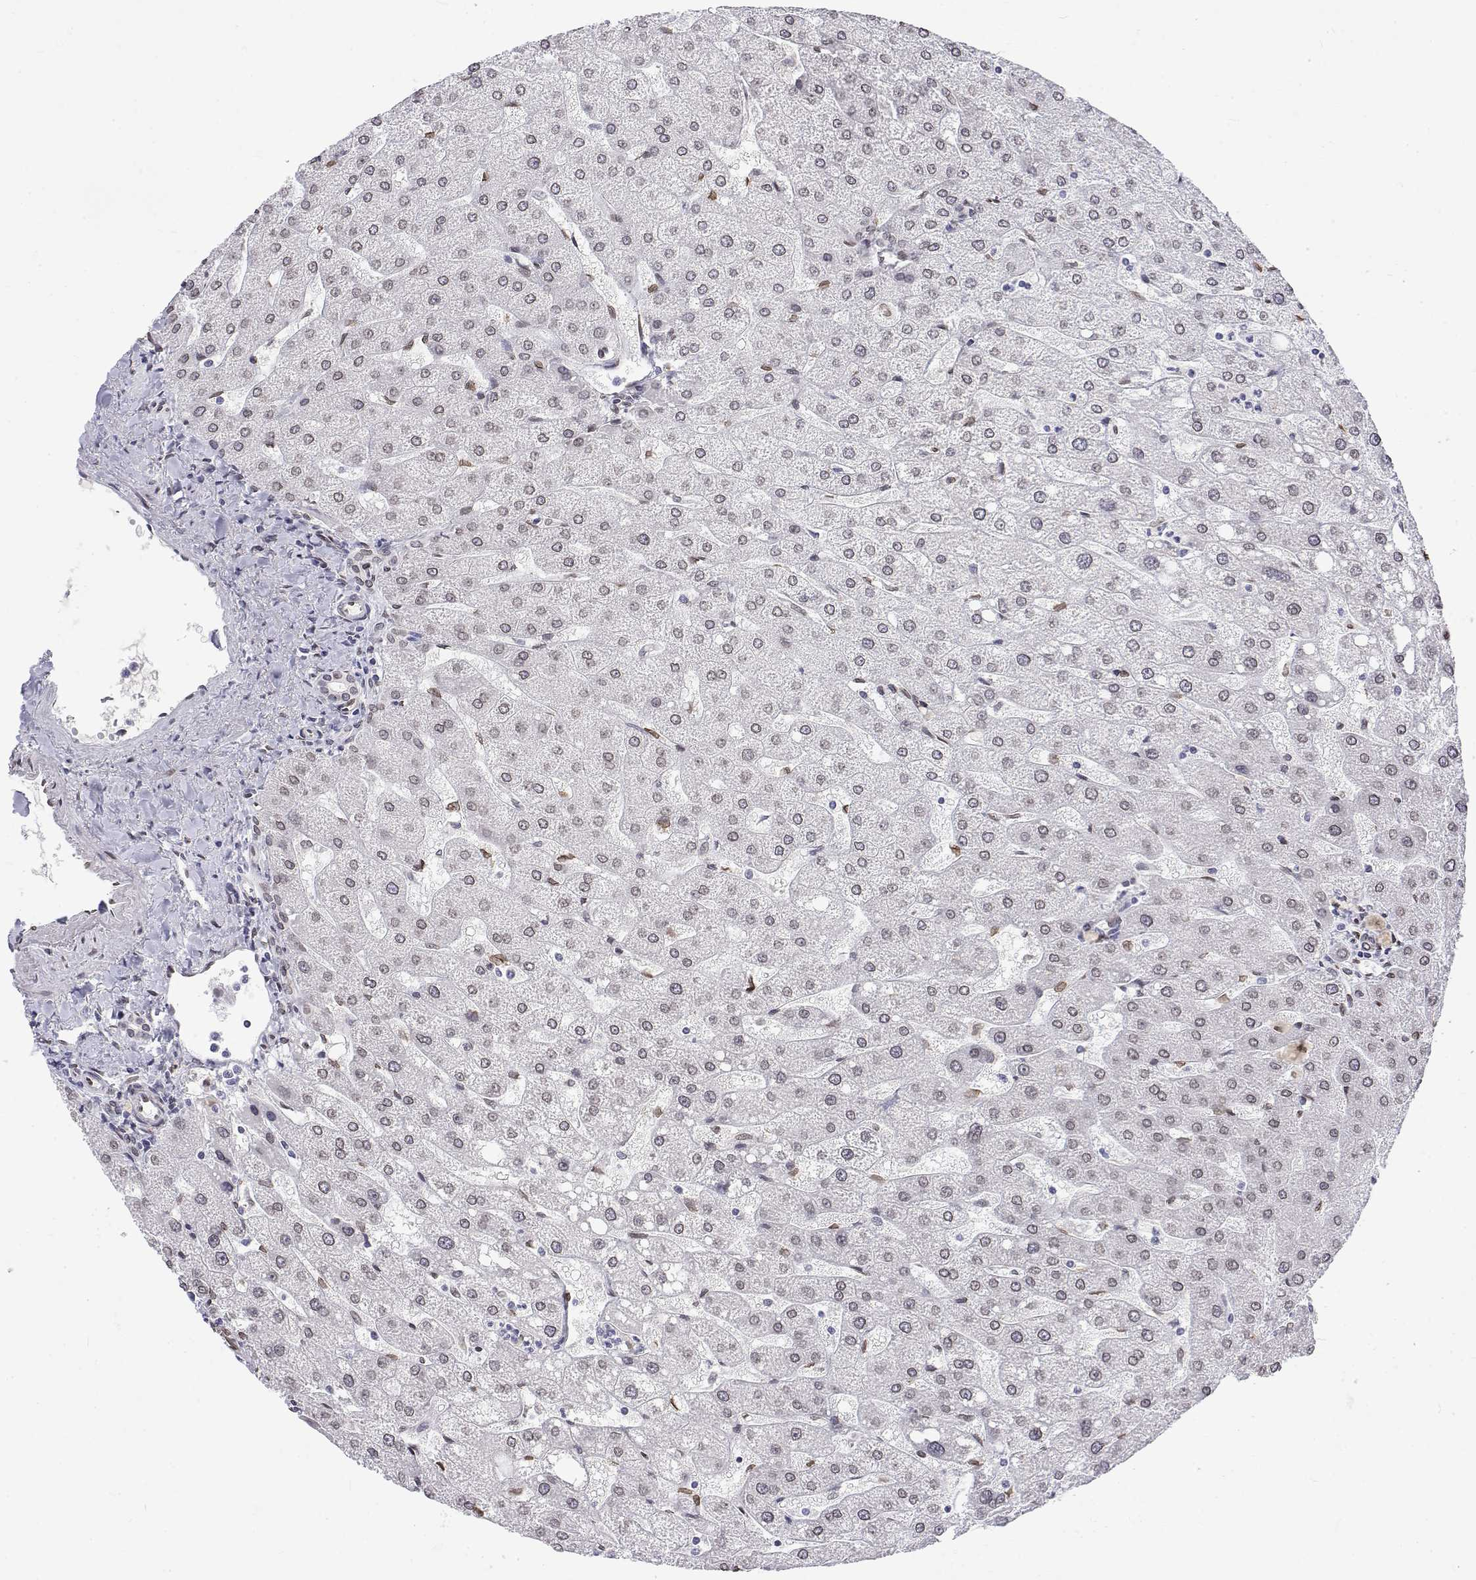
{"staining": {"intensity": "negative", "quantity": "none", "location": "none"}, "tissue": "liver", "cell_type": "Cholangiocytes", "image_type": "normal", "snomed": [{"axis": "morphology", "description": "Normal tissue, NOS"}, {"axis": "topography", "description": "Liver"}], "caption": "Immunohistochemistry (IHC) image of benign human liver stained for a protein (brown), which exhibits no staining in cholangiocytes.", "gene": "ZNF532", "patient": {"sex": "male", "age": 67}}